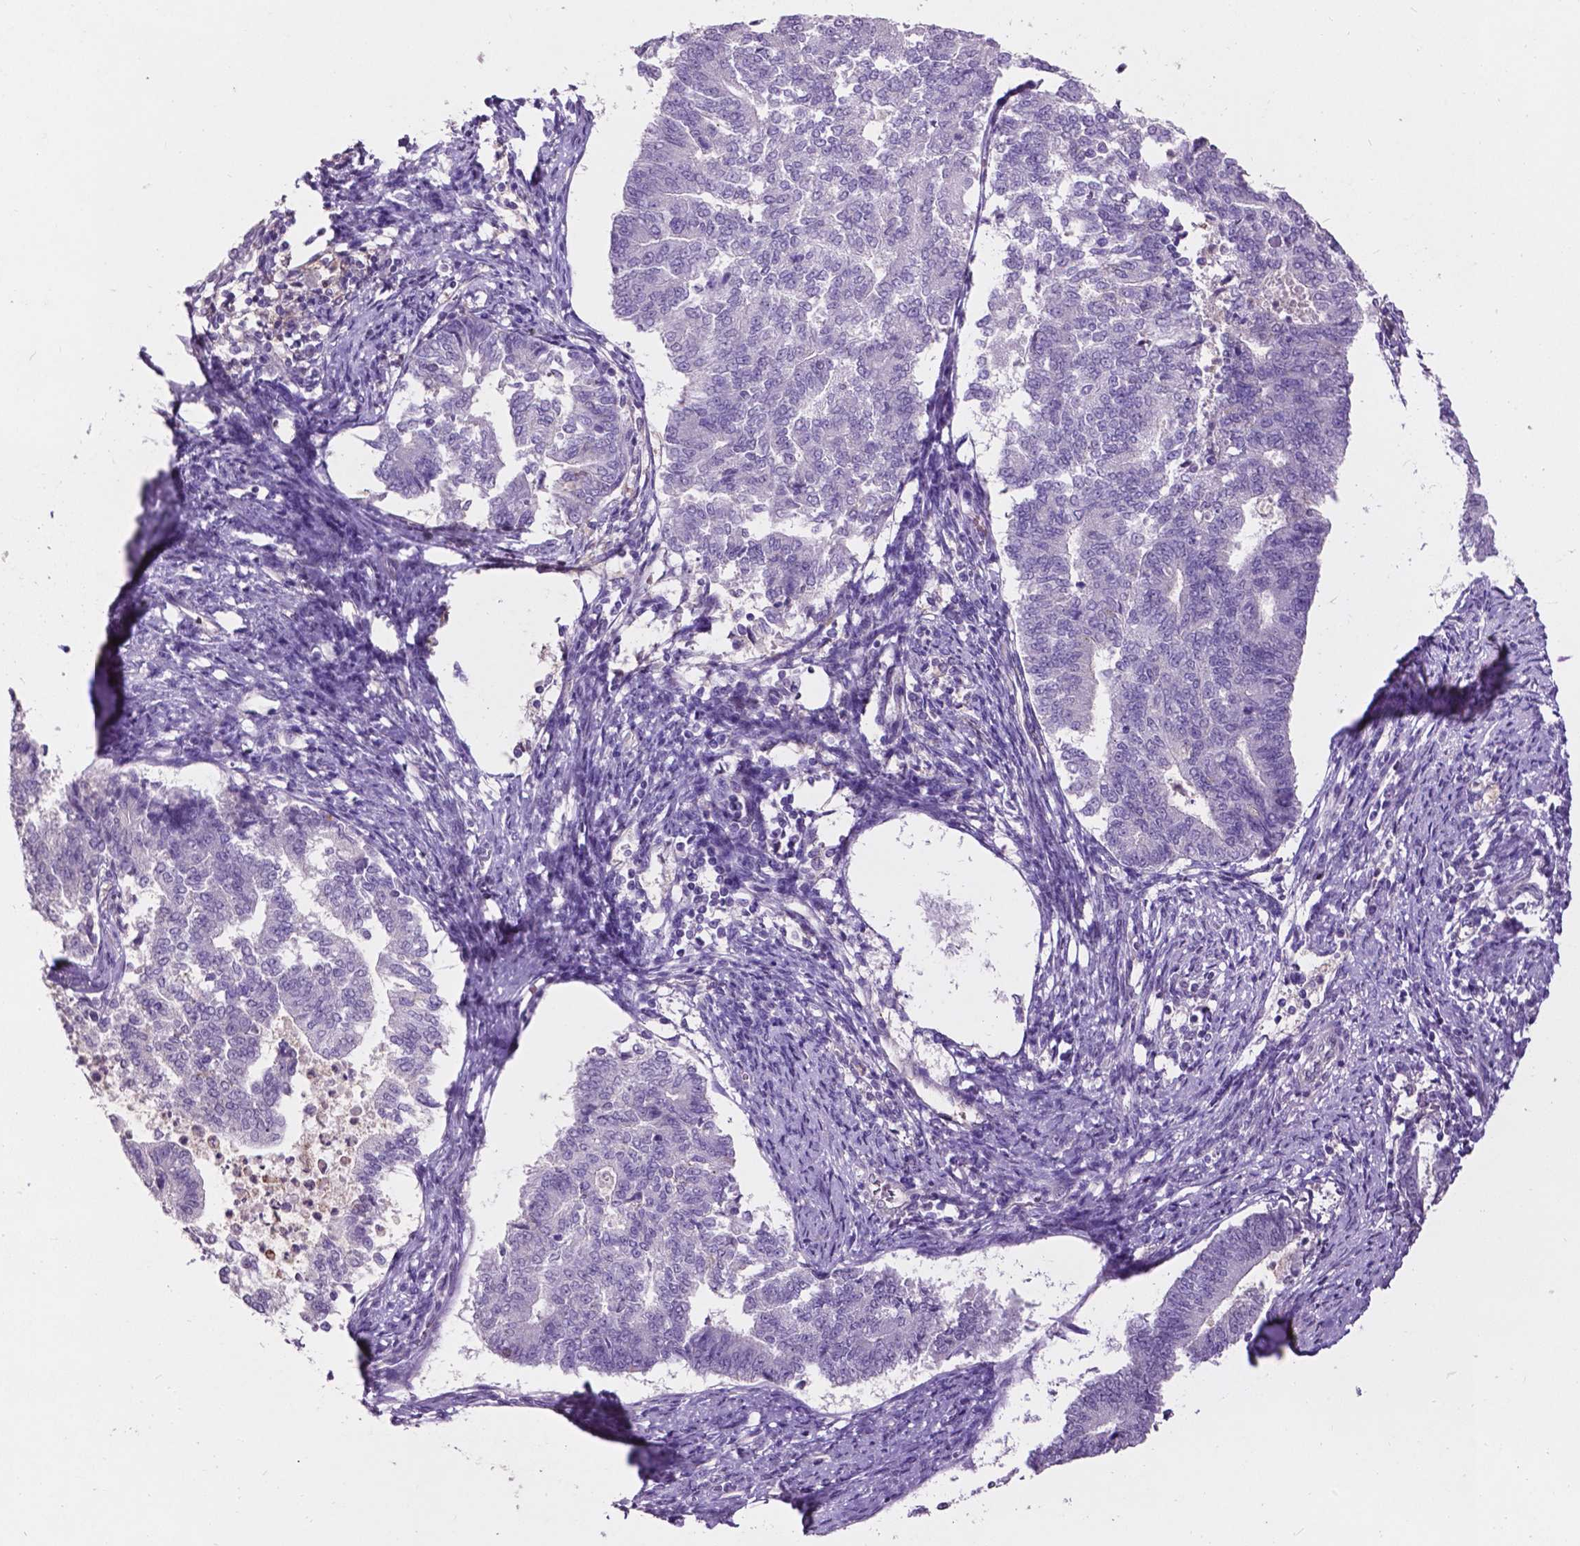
{"staining": {"intensity": "negative", "quantity": "none", "location": "none"}, "tissue": "endometrial cancer", "cell_type": "Tumor cells", "image_type": "cancer", "snomed": [{"axis": "morphology", "description": "Adenocarcinoma, NOS"}, {"axis": "topography", "description": "Endometrium"}], "caption": "High power microscopy micrograph of an IHC histopathology image of endometrial cancer (adenocarcinoma), revealing no significant expression in tumor cells.", "gene": "PLSCR1", "patient": {"sex": "female", "age": 65}}